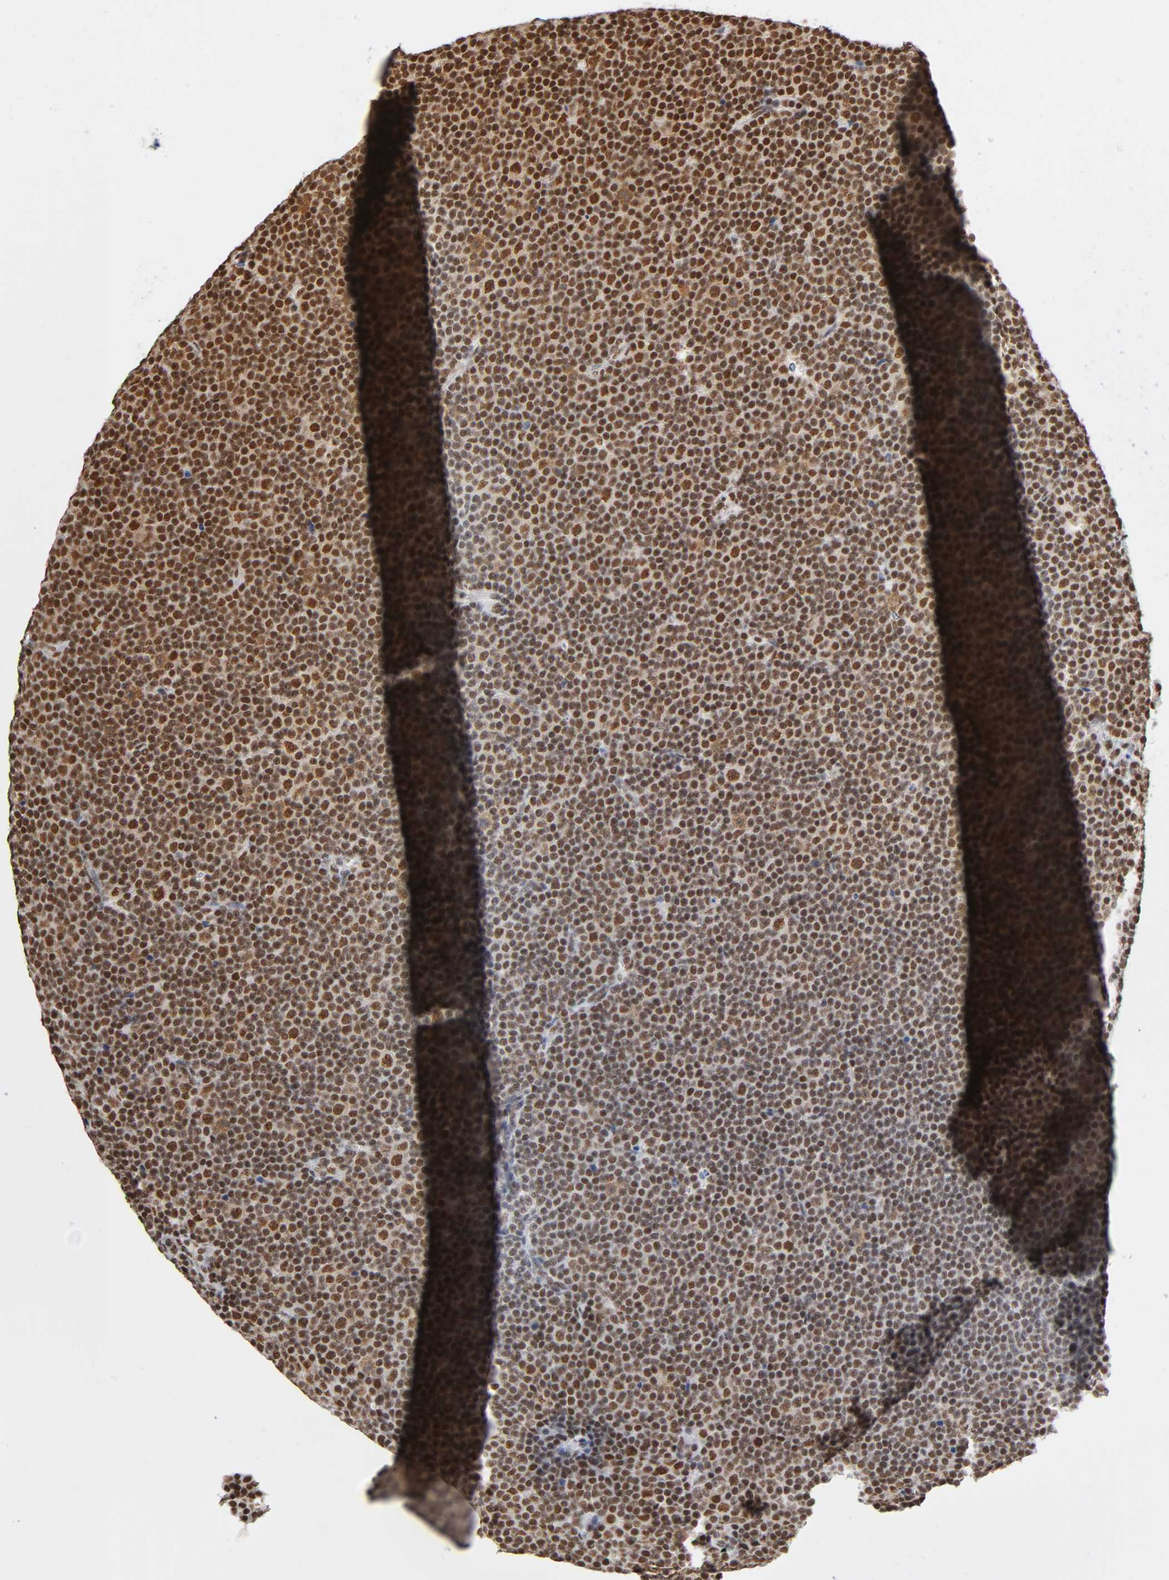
{"staining": {"intensity": "strong", "quantity": ">75%", "location": "nuclear"}, "tissue": "lymphoma", "cell_type": "Tumor cells", "image_type": "cancer", "snomed": [{"axis": "morphology", "description": "Malignant lymphoma, non-Hodgkin's type, Low grade"}, {"axis": "topography", "description": "Lymph node"}], "caption": "About >75% of tumor cells in human low-grade malignant lymphoma, non-Hodgkin's type show strong nuclear protein positivity as visualized by brown immunohistochemical staining.", "gene": "ILKAP", "patient": {"sex": "female", "age": 67}}